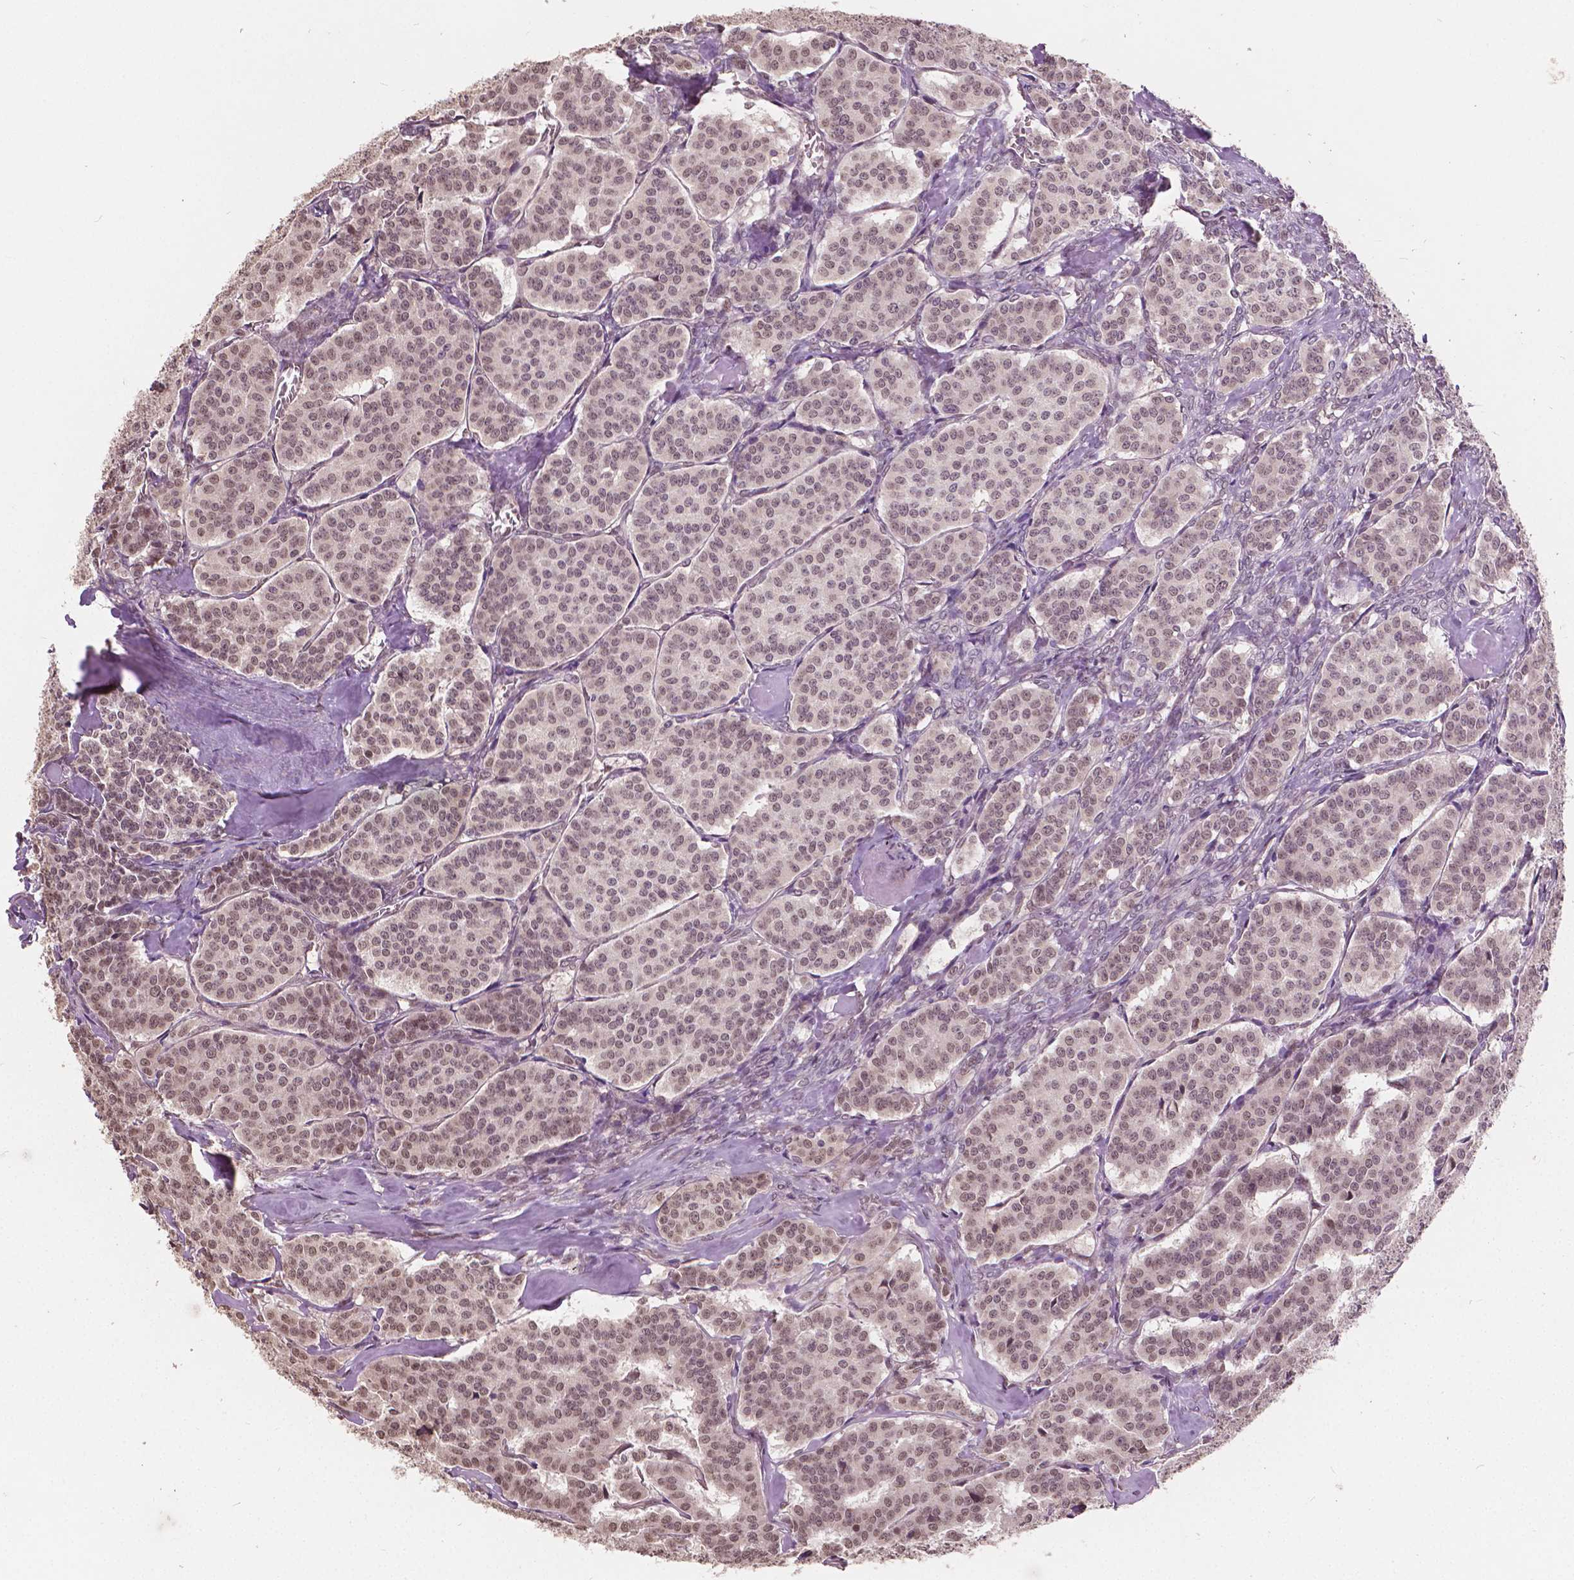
{"staining": {"intensity": "moderate", "quantity": ">75%", "location": "nuclear"}, "tissue": "carcinoid", "cell_type": "Tumor cells", "image_type": "cancer", "snomed": [{"axis": "morphology", "description": "Carcinoid, malignant, NOS"}, {"axis": "topography", "description": "Lung"}], "caption": "Immunohistochemistry staining of malignant carcinoid, which displays medium levels of moderate nuclear positivity in approximately >75% of tumor cells indicating moderate nuclear protein positivity. The staining was performed using DAB (brown) for protein detection and nuclei were counterstained in hematoxylin (blue).", "gene": "HOXA10", "patient": {"sex": "female", "age": 46}}